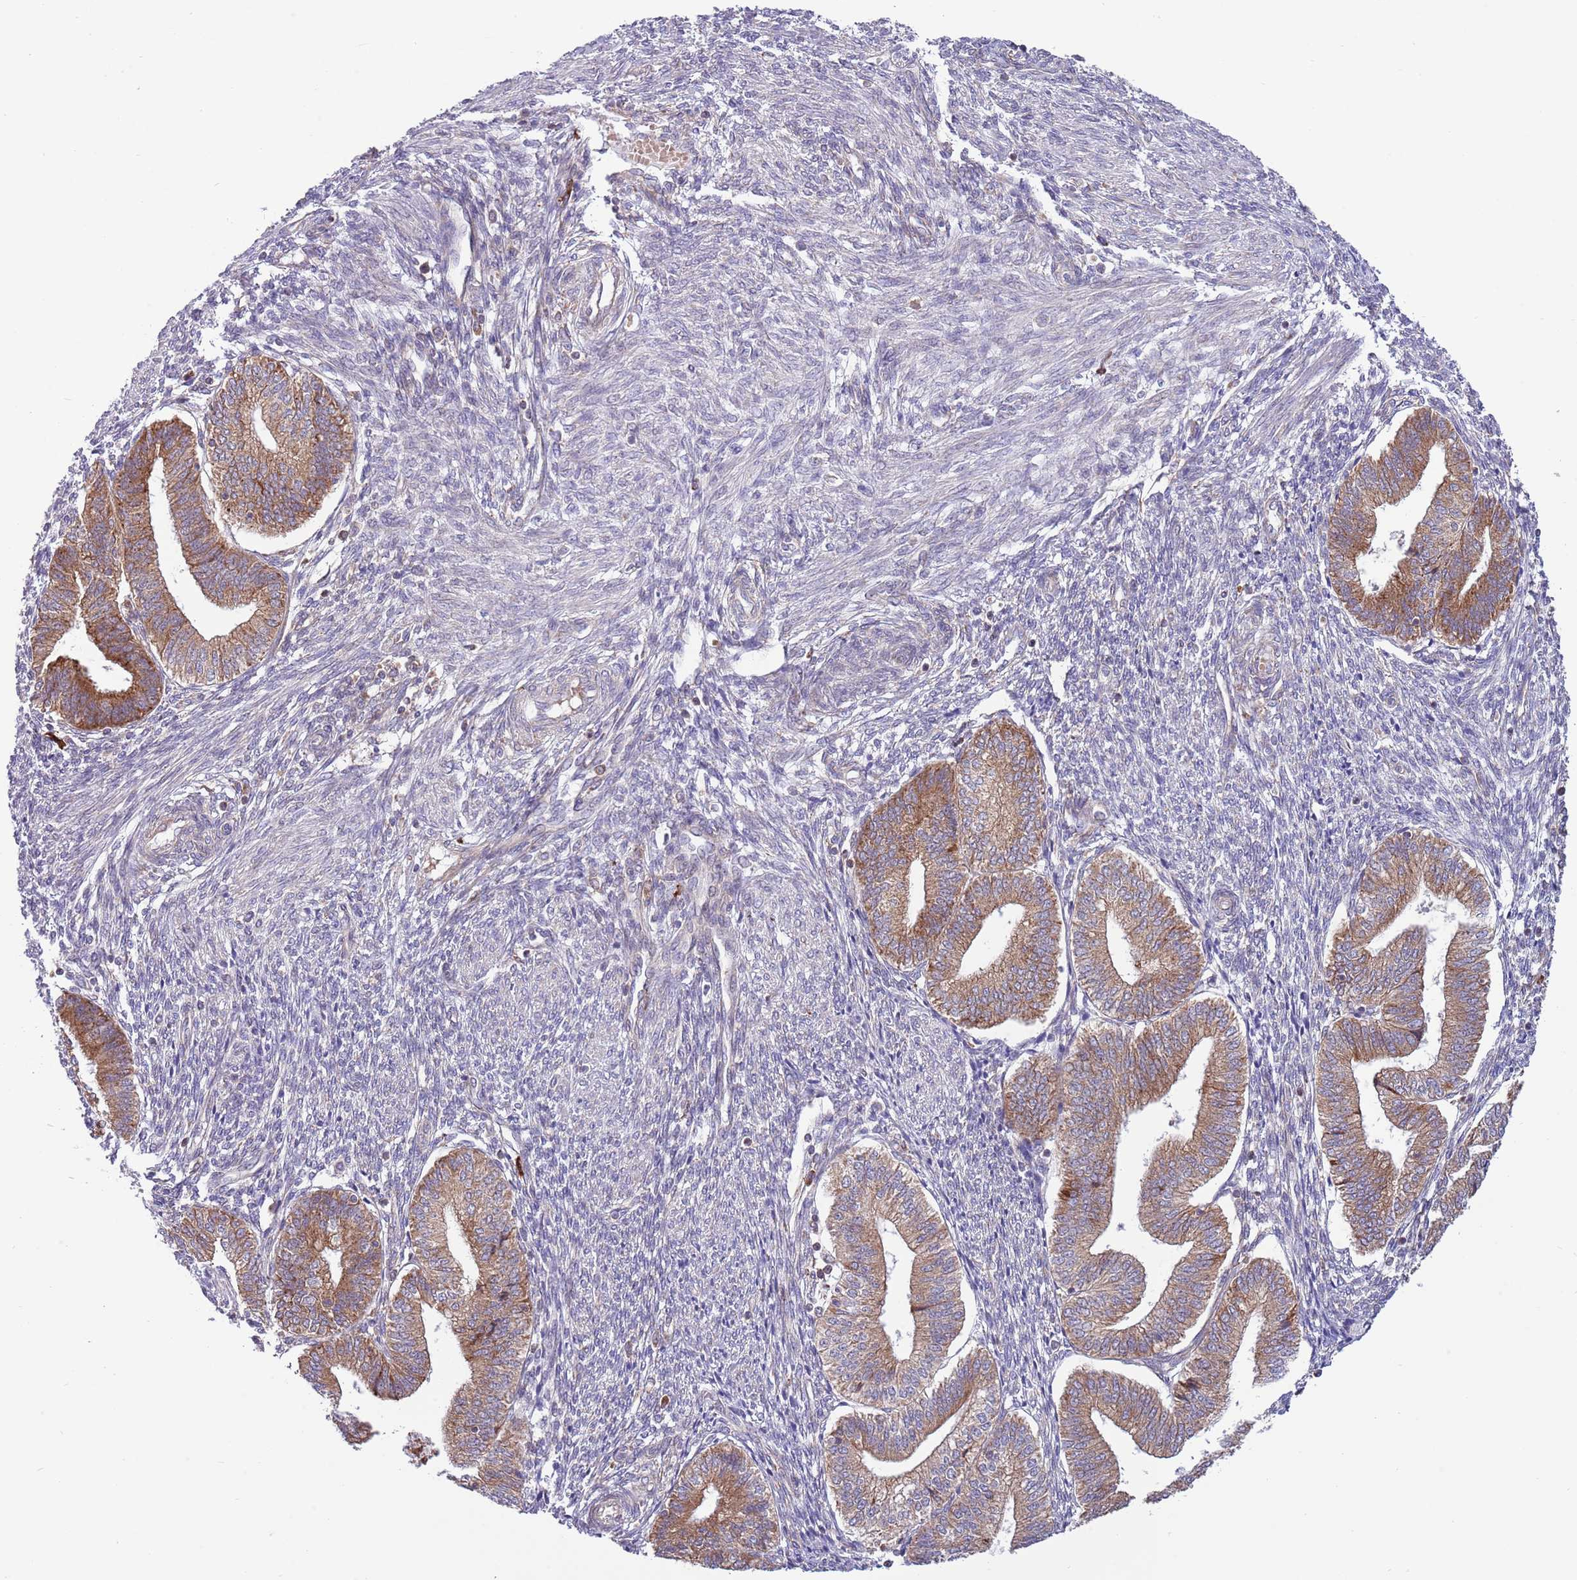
{"staining": {"intensity": "negative", "quantity": "none", "location": "none"}, "tissue": "endometrium", "cell_type": "Cells in endometrial stroma", "image_type": "normal", "snomed": [{"axis": "morphology", "description": "Normal tissue, NOS"}, {"axis": "topography", "description": "Endometrium"}], "caption": "The immunohistochemistry micrograph has no significant staining in cells in endometrial stroma of endometrium. The staining was performed using DAB to visualize the protein expression in brown, while the nuclei were stained in blue with hematoxylin (Magnification: 20x).", "gene": "DAND5", "patient": {"sex": "female", "age": 34}}